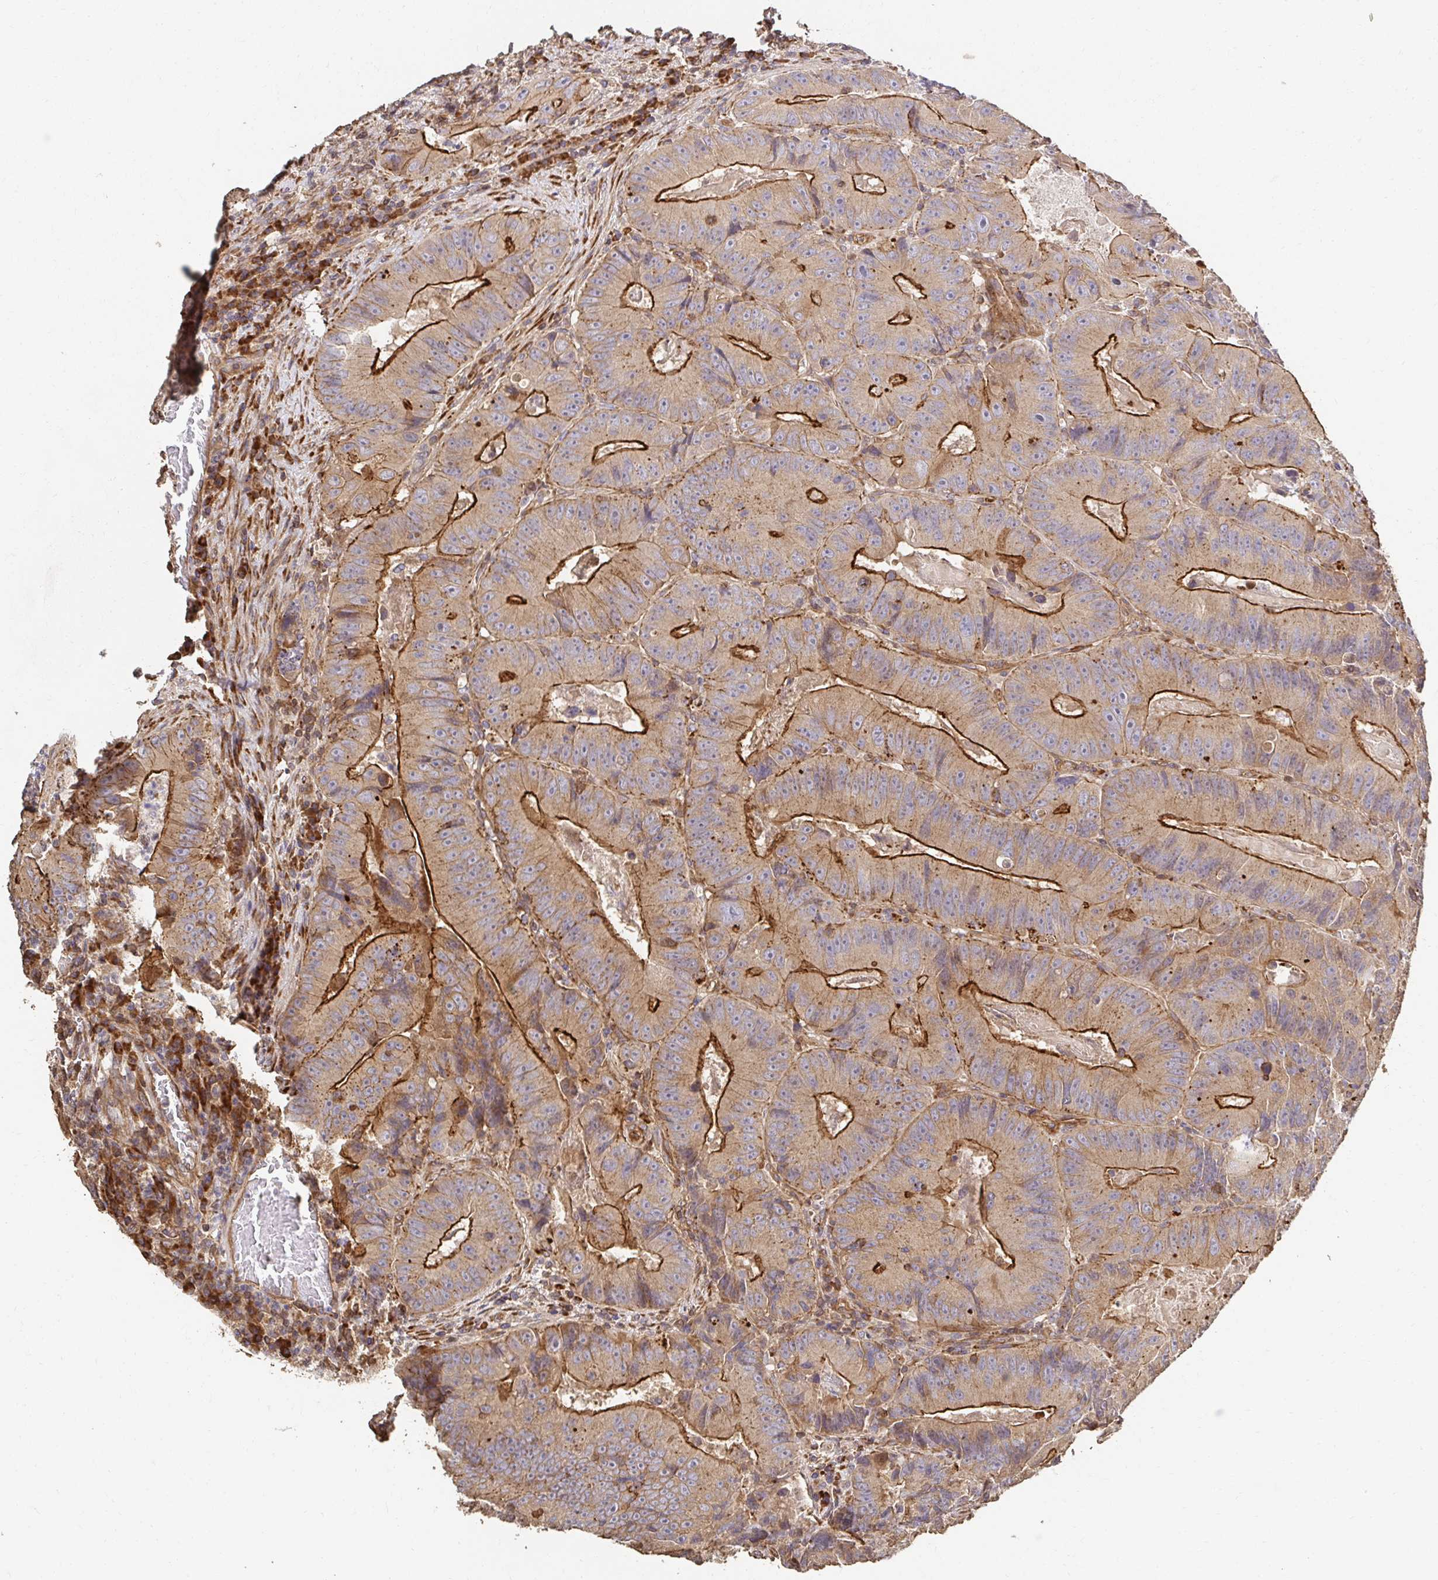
{"staining": {"intensity": "moderate", "quantity": ">75%", "location": "cytoplasmic/membranous"}, "tissue": "colorectal cancer", "cell_type": "Tumor cells", "image_type": "cancer", "snomed": [{"axis": "morphology", "description": "Adenocarcinoma, NOS"}, {"axis": "topography", "description": "Colon"}], "caption": "About >75% of tumor cells in colorectal cancer (adenocarcinoma) reveal moderate cytoplasmic/membranous protein expression as visualized by brown immunohistochemical staining.", "gene": "APBB1", "patient": {"sex": "female", "age": 86}}